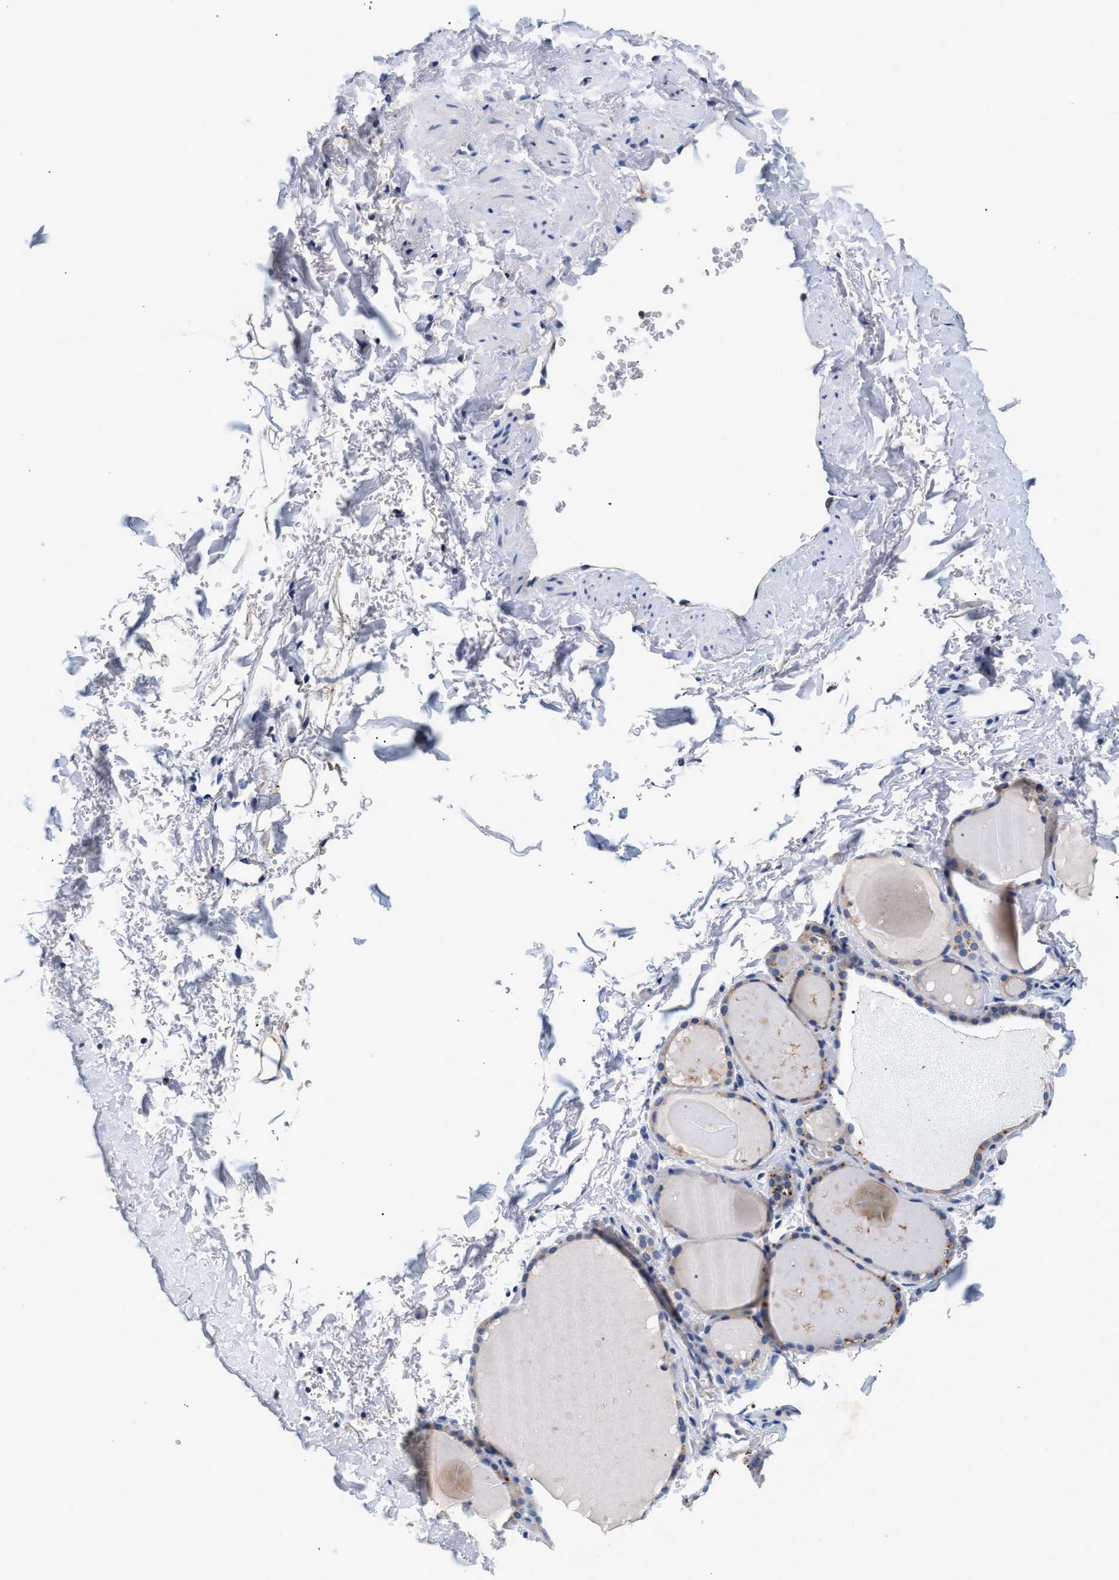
{"staining": {"intensity": "negative", "quantity": "none", "location": "none"}, "tissue": "thyroid gland", "cell_type": "Glandular cells", "image_type": "normal", "snomed": [{"axis": "morphology", "description": "Normal tissue, NOS"}, {"axis": "topography", "description": "Thyroid gland"}], "caption": "This is an IHC histopathology image of unremarkable human thyroid gland. There is no staining in glandular cells.", "gene": "GNAI3", "patient": {"sex": "male", "age": 61}}